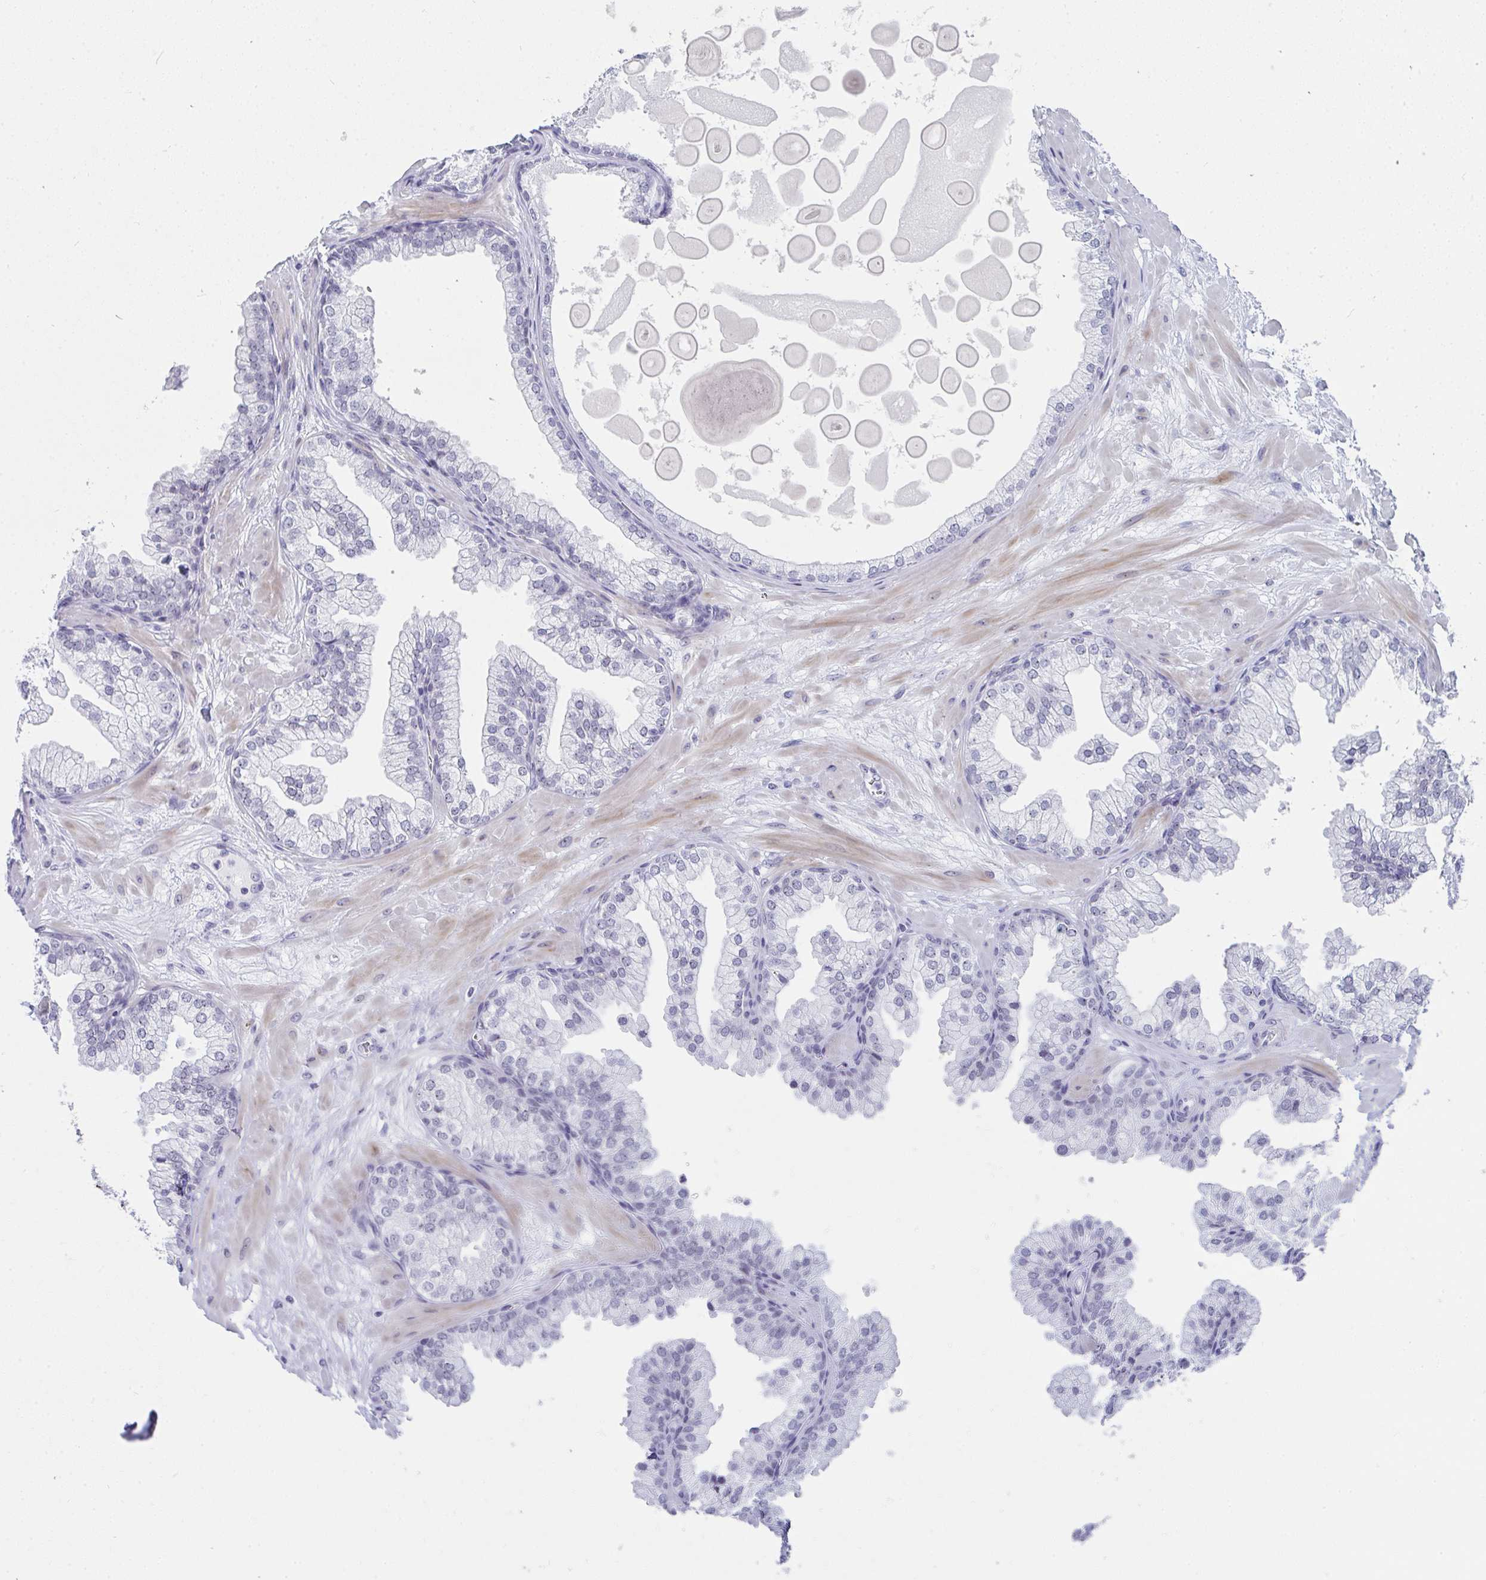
{"staining": {"intensity": "weak", "quantity": "<25%", "location": "nuclear"}, "tissue": "prostate", "cell_type": "Glandular cells", "image_type": "normal", "snomed": [{"axis": "morphology", "description": "Normal tissue, NOS"}, {"axis": "topography", "description": "Prostate"}, {"axis": "topography", "description": "Peripheral nerve tissue"}], "caption": "High power microscopy photomicrograph of an IHC histopathology image of normal prostate, revealing no significant expression in glandular cells.", "gene": "NOP10", "patient": {"sex": "male", "age": 61}}